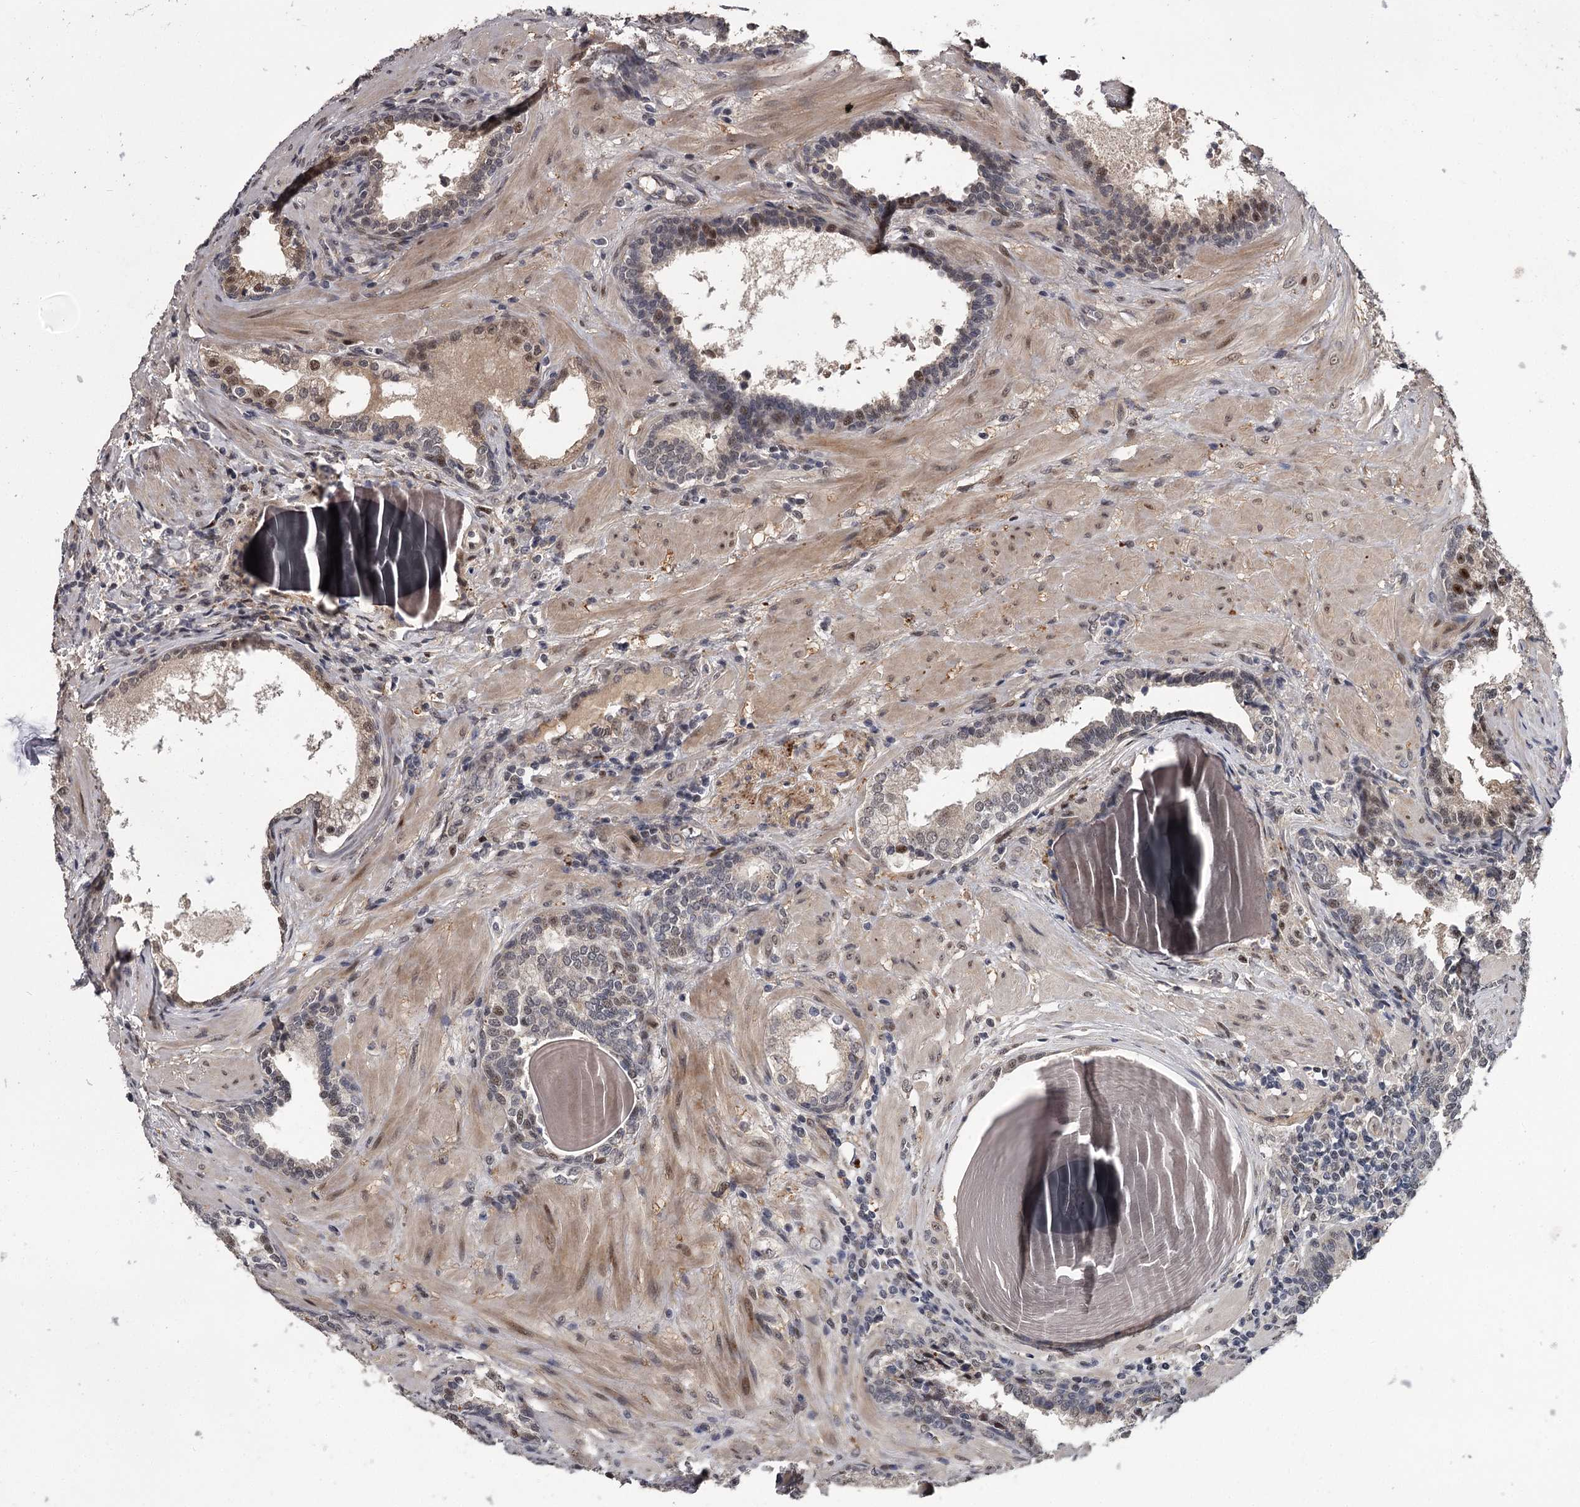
{"staining": {"intensity": "weak", "quantity": "<25%", "location": "cytoplasmic/membranous,nuclear"}, "tissue": "prostate cancer", "cell_type": "Tumor cells", "image_type": "cancer", "snomed": [{"axis": "morphology", "description": "Adenocarcinoma, Low grade"}, {"axis": "topography", "description": "Prostate"}], "caption": "Immunohistochemistry (IHC) image of neoplastic tissue: prostate low-grade adenocarcinoma stained with DAB demonstrates no significant protein positivity in tumor cells.", "gene": "RNF44", "patient": {"sex": "male", "age": 60}}